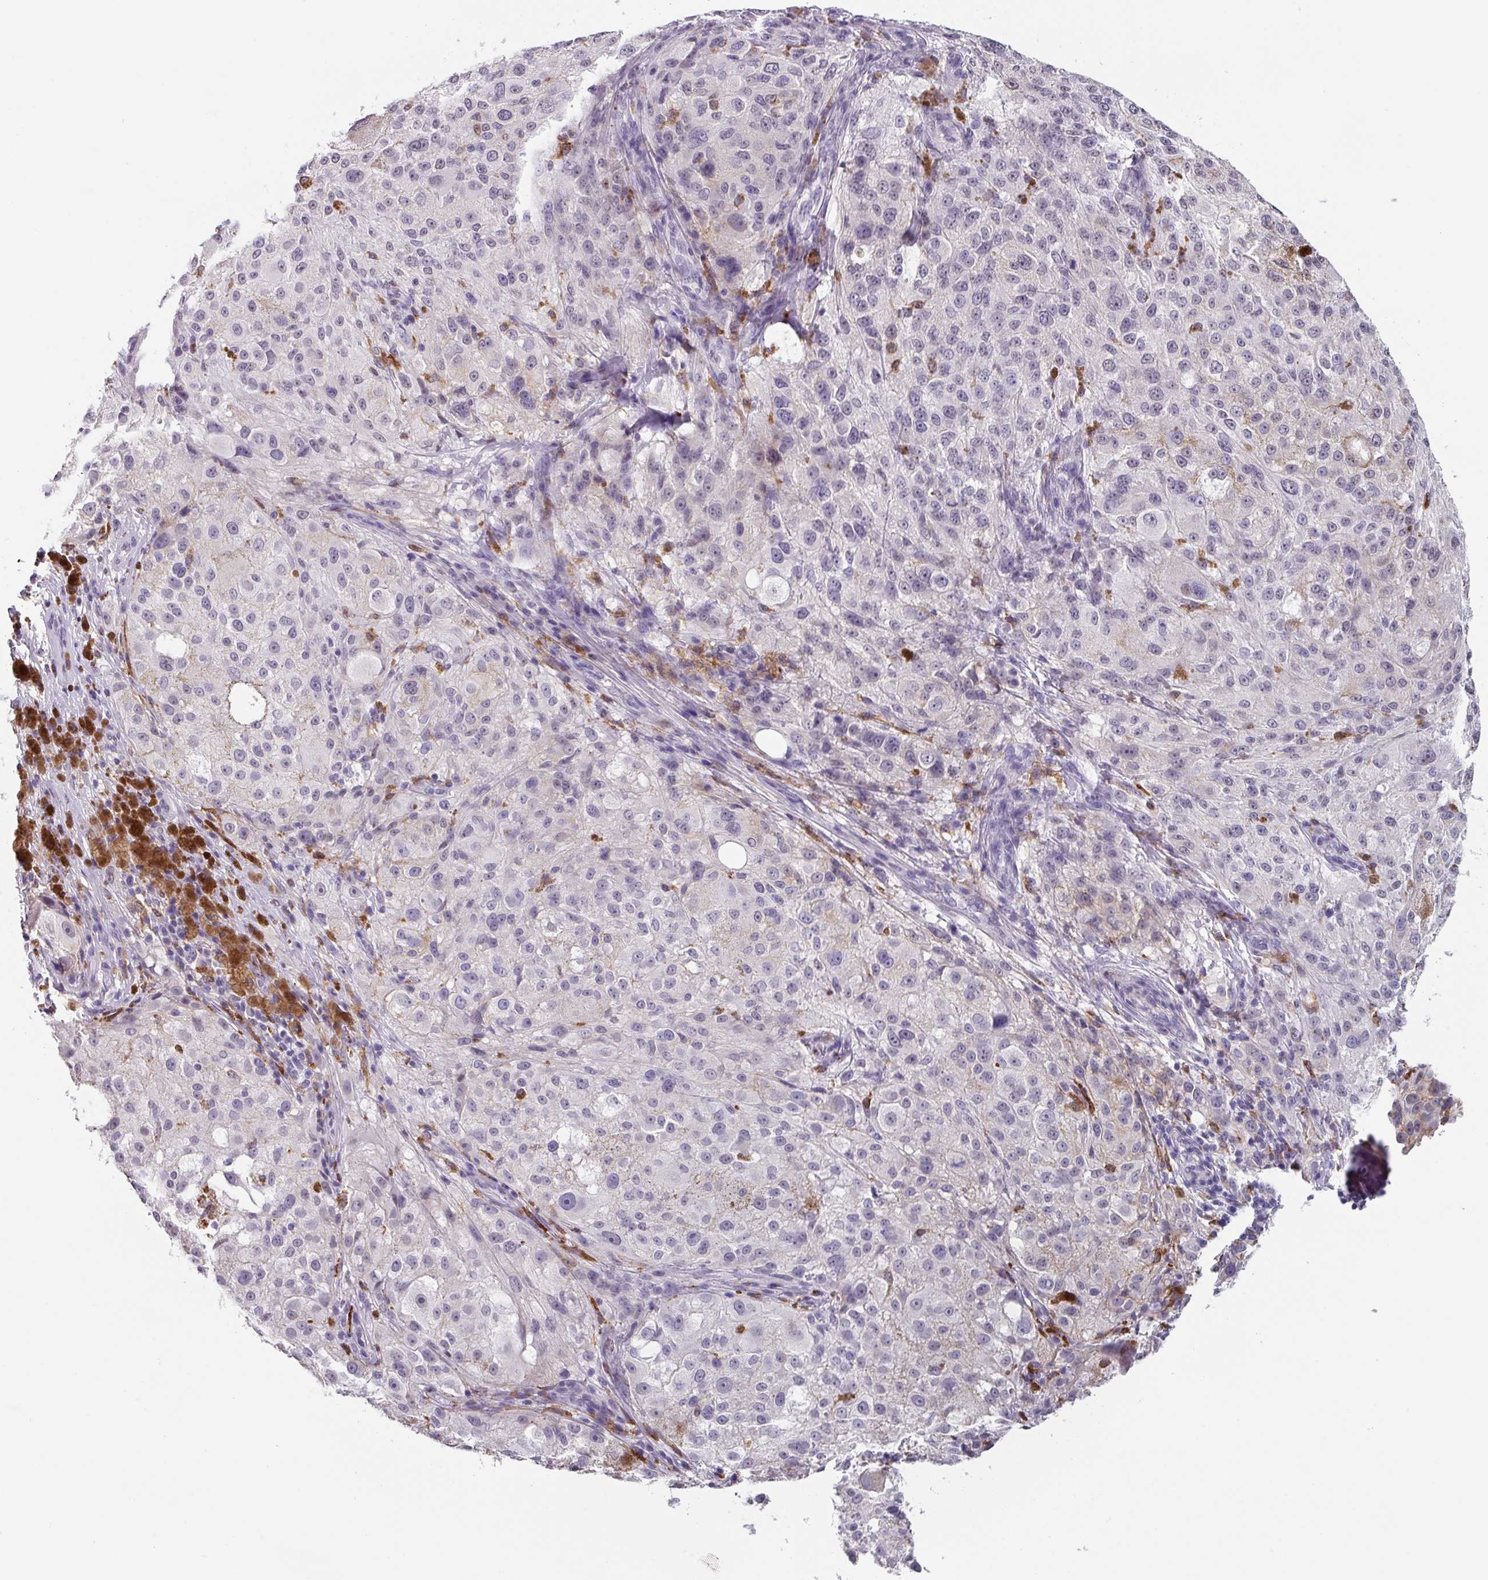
{"staining": {"intensity": "negative", "quantity": "none", "location": "none"}, "tissue": "melanoma", "cell_type": "Tumor cells", "image_type": "cancer", "snomed": [{"axis": "morphology", "description": "Necrosis, NOS"}, {"axis": "morphology", "description": "Malignant melanoma, NOS"}, {"axis": "topography", "description": "Skin"}], "caption": "Immunohistochemistry image of melanoma stained for a protein (brown), which exhibits no expression in tumor cells.", "gene": "C1QB", "patient": {"sex": "female", "age": 87}}